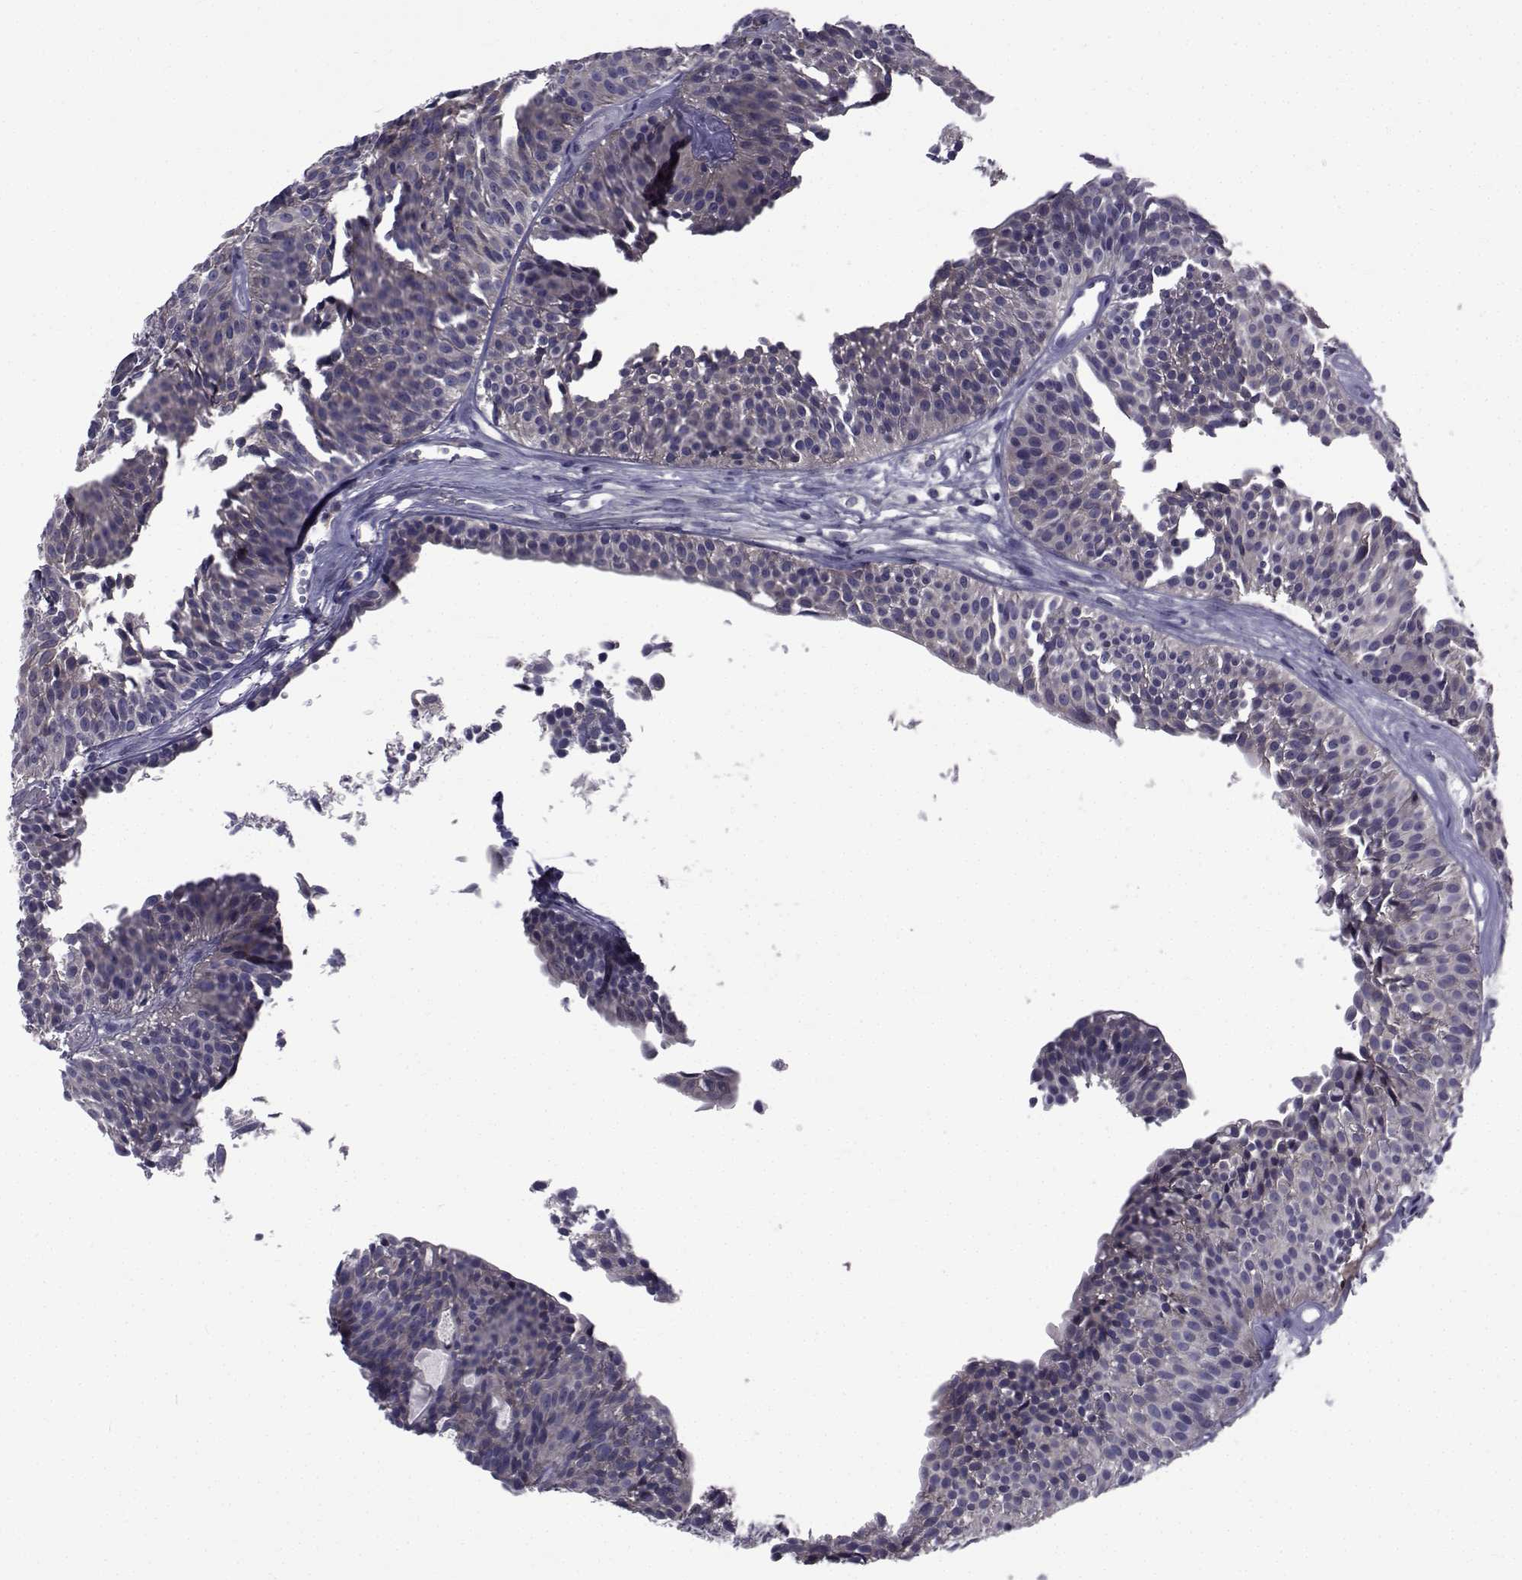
{"staining": {"intensity": "negative", "quantity": "none", "location": "none"}, "tissue": "urothelial cancer", "cell_type": "Tumor cells", "image_type": "cancer", "snomed": [{"axis": "morphology", "description": "Urothelial carcinoma, Low grade"}, {"axis": "topography", "description": "Urinary bladder"}], "caption": "The micrograph shows no significant positivity in tumor cells of urothelial carcinoma (low-grade).", "gene": "SLC30A10", "patient": {"sex": "male", "age": 63}}